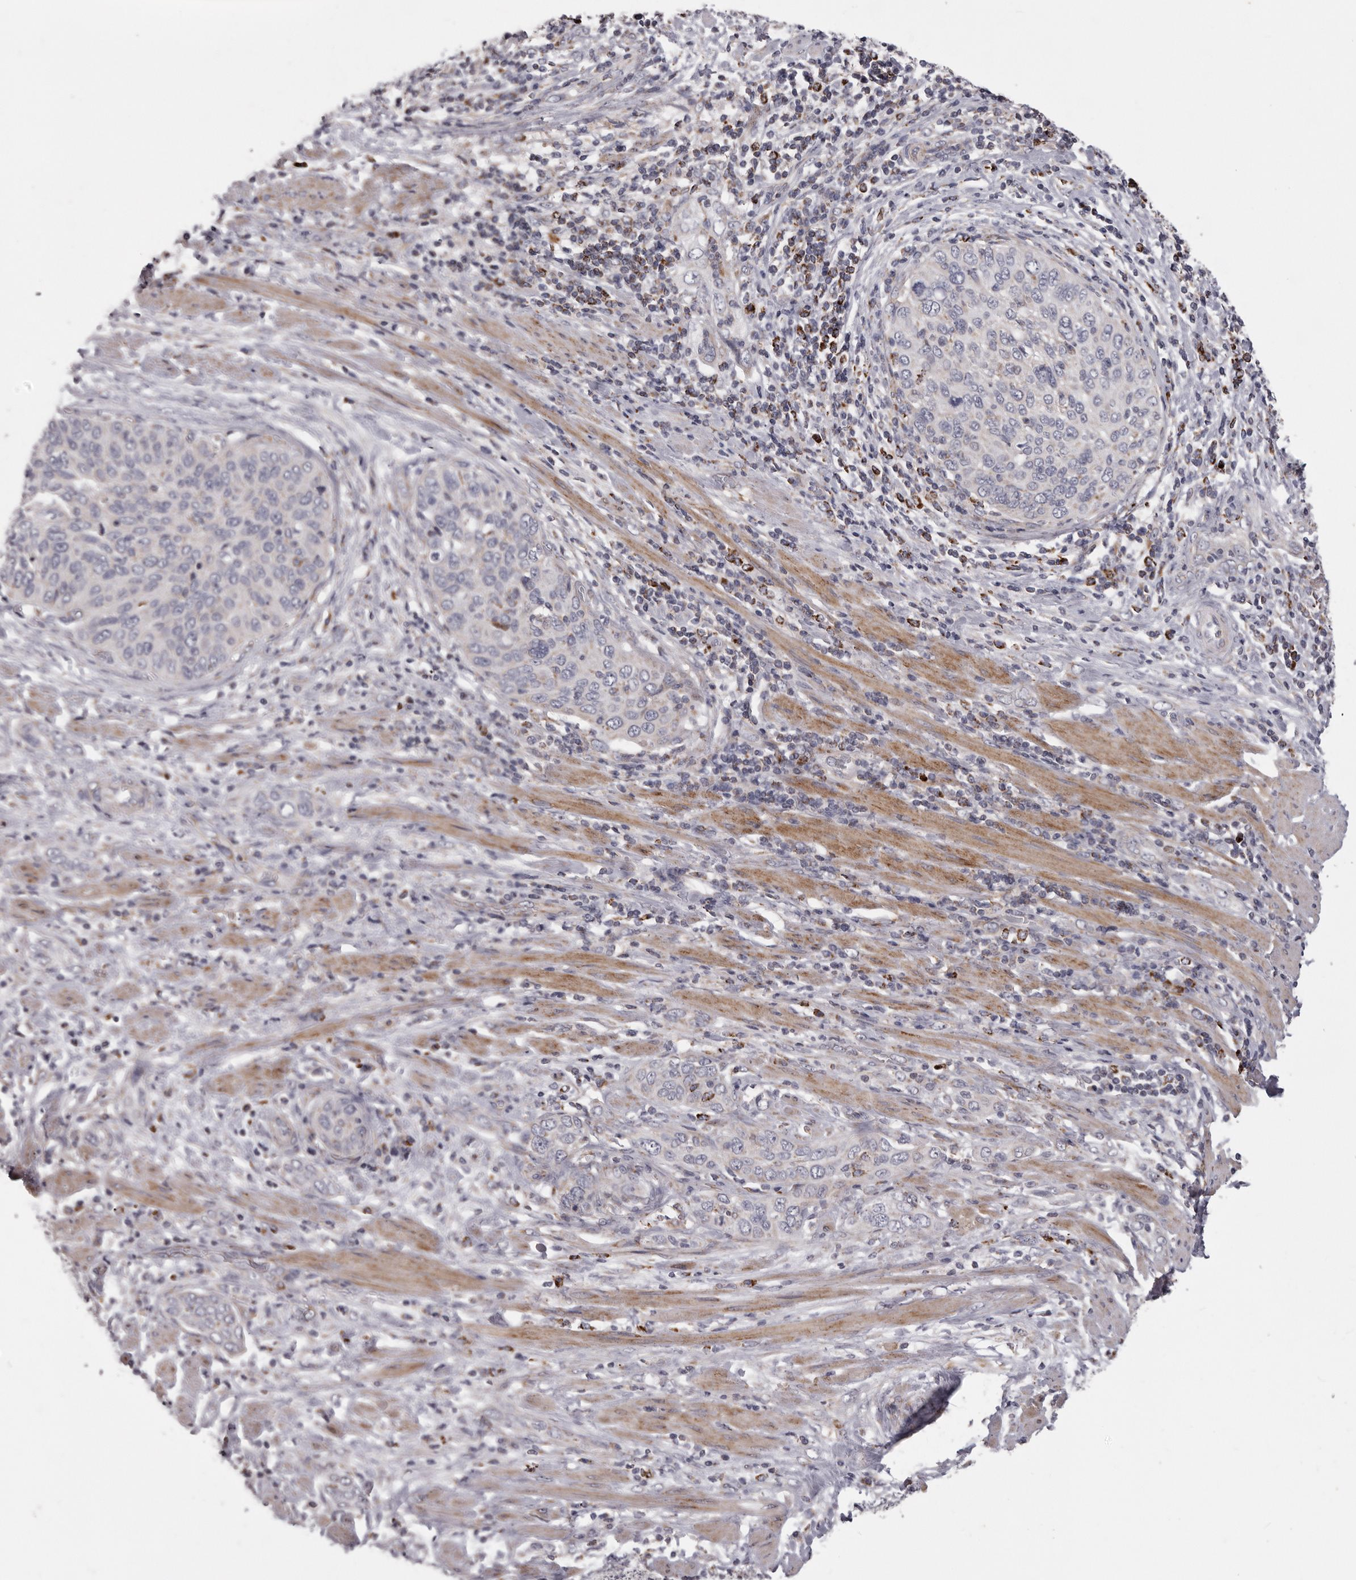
{"staining": {"intensity": "negative", "quantity": "none", "location": "none"}, "tissue": "cervical cancer", "cell_type": "Tumor cells", "image_type": "cancer", "snomed": [{"axis": "morphology", "description": "Squamous cell carcinoma, NOS"}, {"axis": "topography", "description": "Cervix"}], "caption": "A high-resolution photomicrograph shows immunohistochemistry staining of cervical cancer (squamous cell carcinoma), which displays no significant positivity in tumor cells. (DAB (3,3'-diaminobenzidine) immunohistochemistry (IHC), high magnification).", "gene": "PRMT2", "patient": {"sex": "female", "age": 60}}